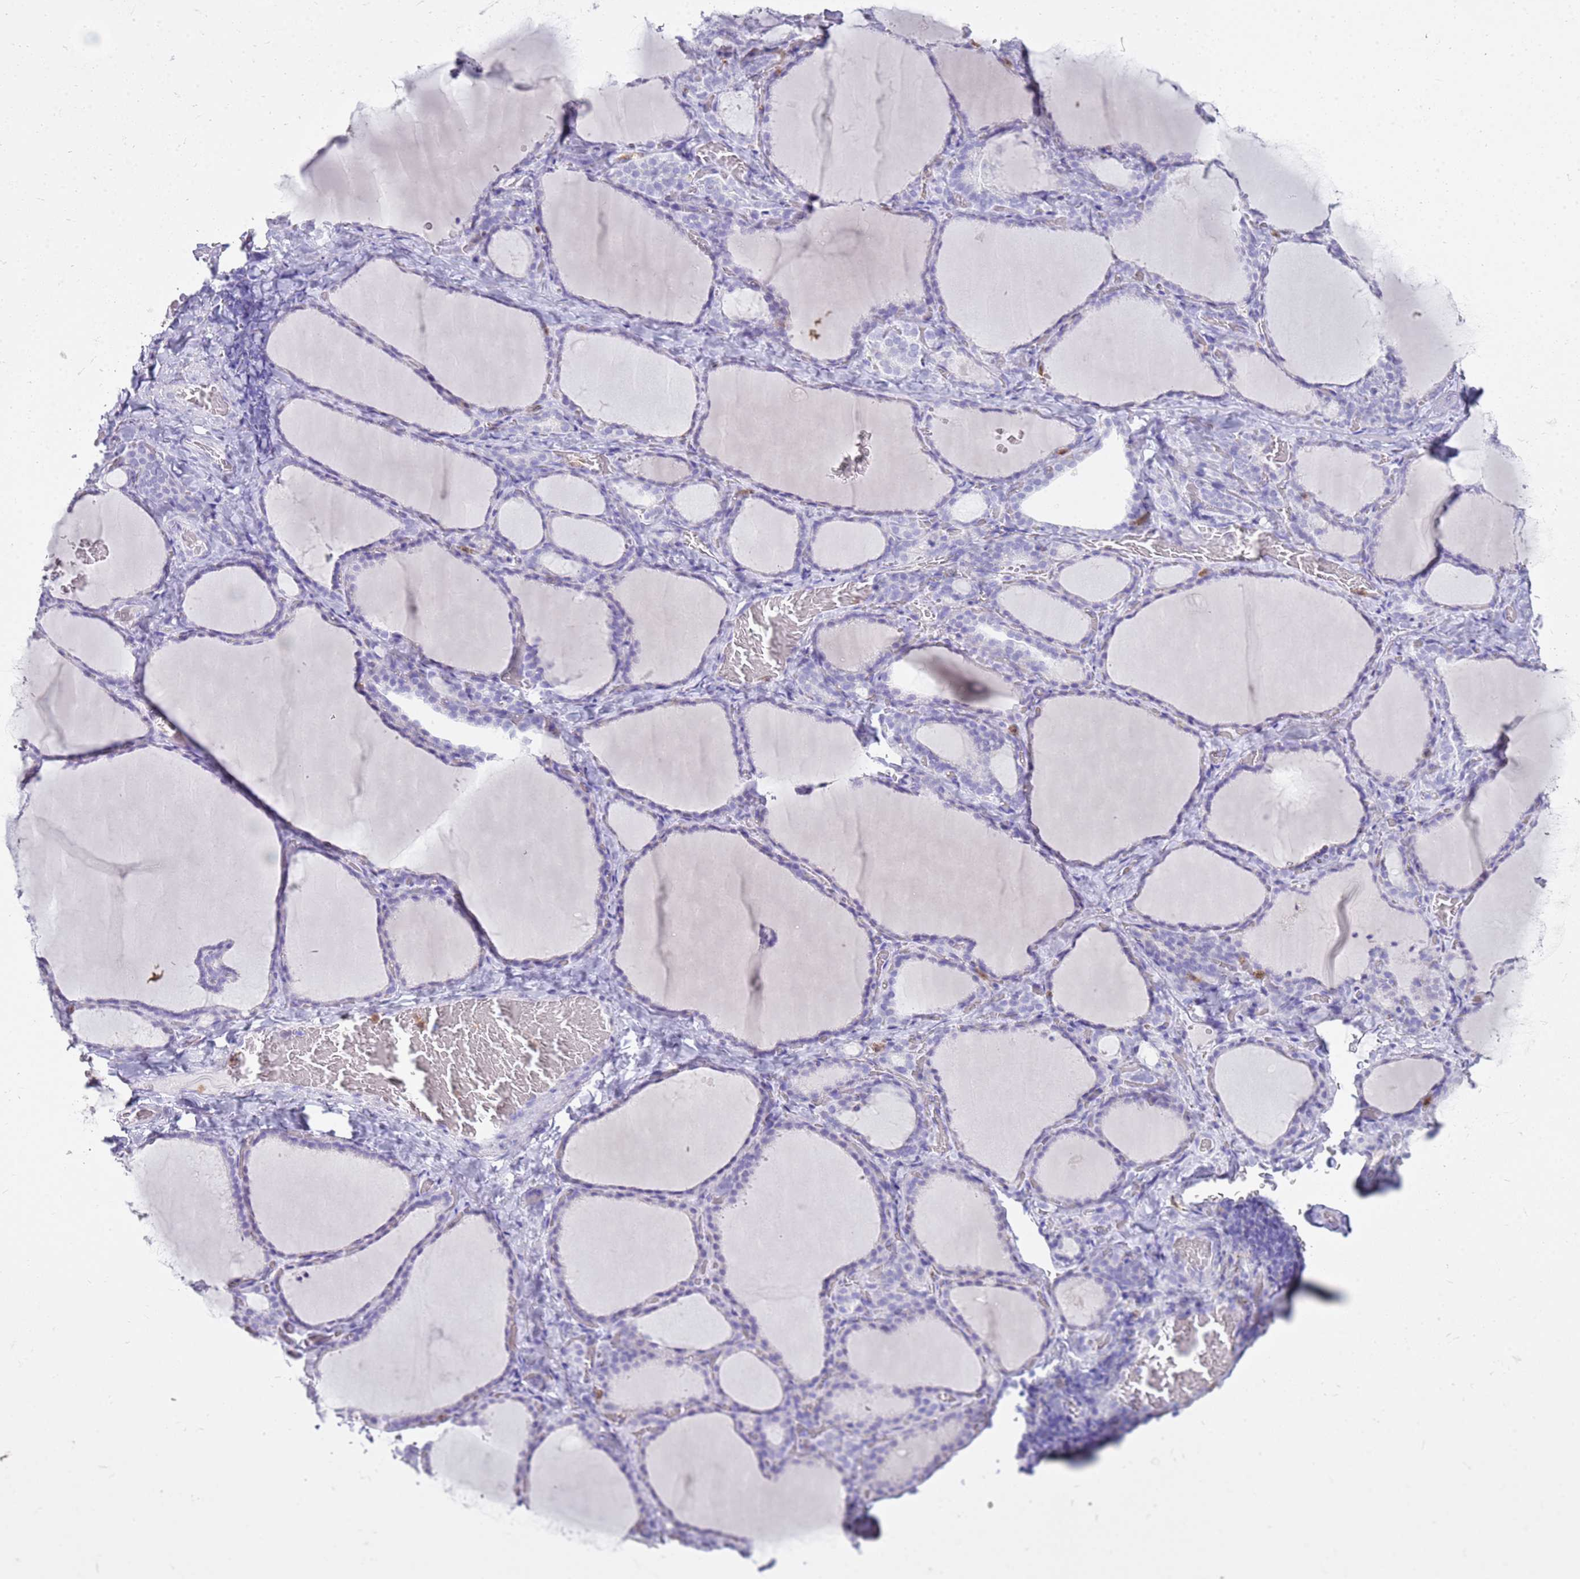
{"staining": {"intensity": "negative", "quantity": "none", "location": "none"}, "tissue": "thyroid gland", "cell_type": "Glandular cells", "image_type": "normal", "snomed": [{"axis": "morphology", "description": "Normal tissue, NOS"}, {"axis": "topography", "description": "Thyroid gland"}], "caption": "Immunohistochemistry histopathology image of unremarkable human thyroid gland stained for a protein (brown), which demonstrates no positivity in glandular cells.", "gene": "CSTA", "patient": {"sex": "female", "age": 39}}